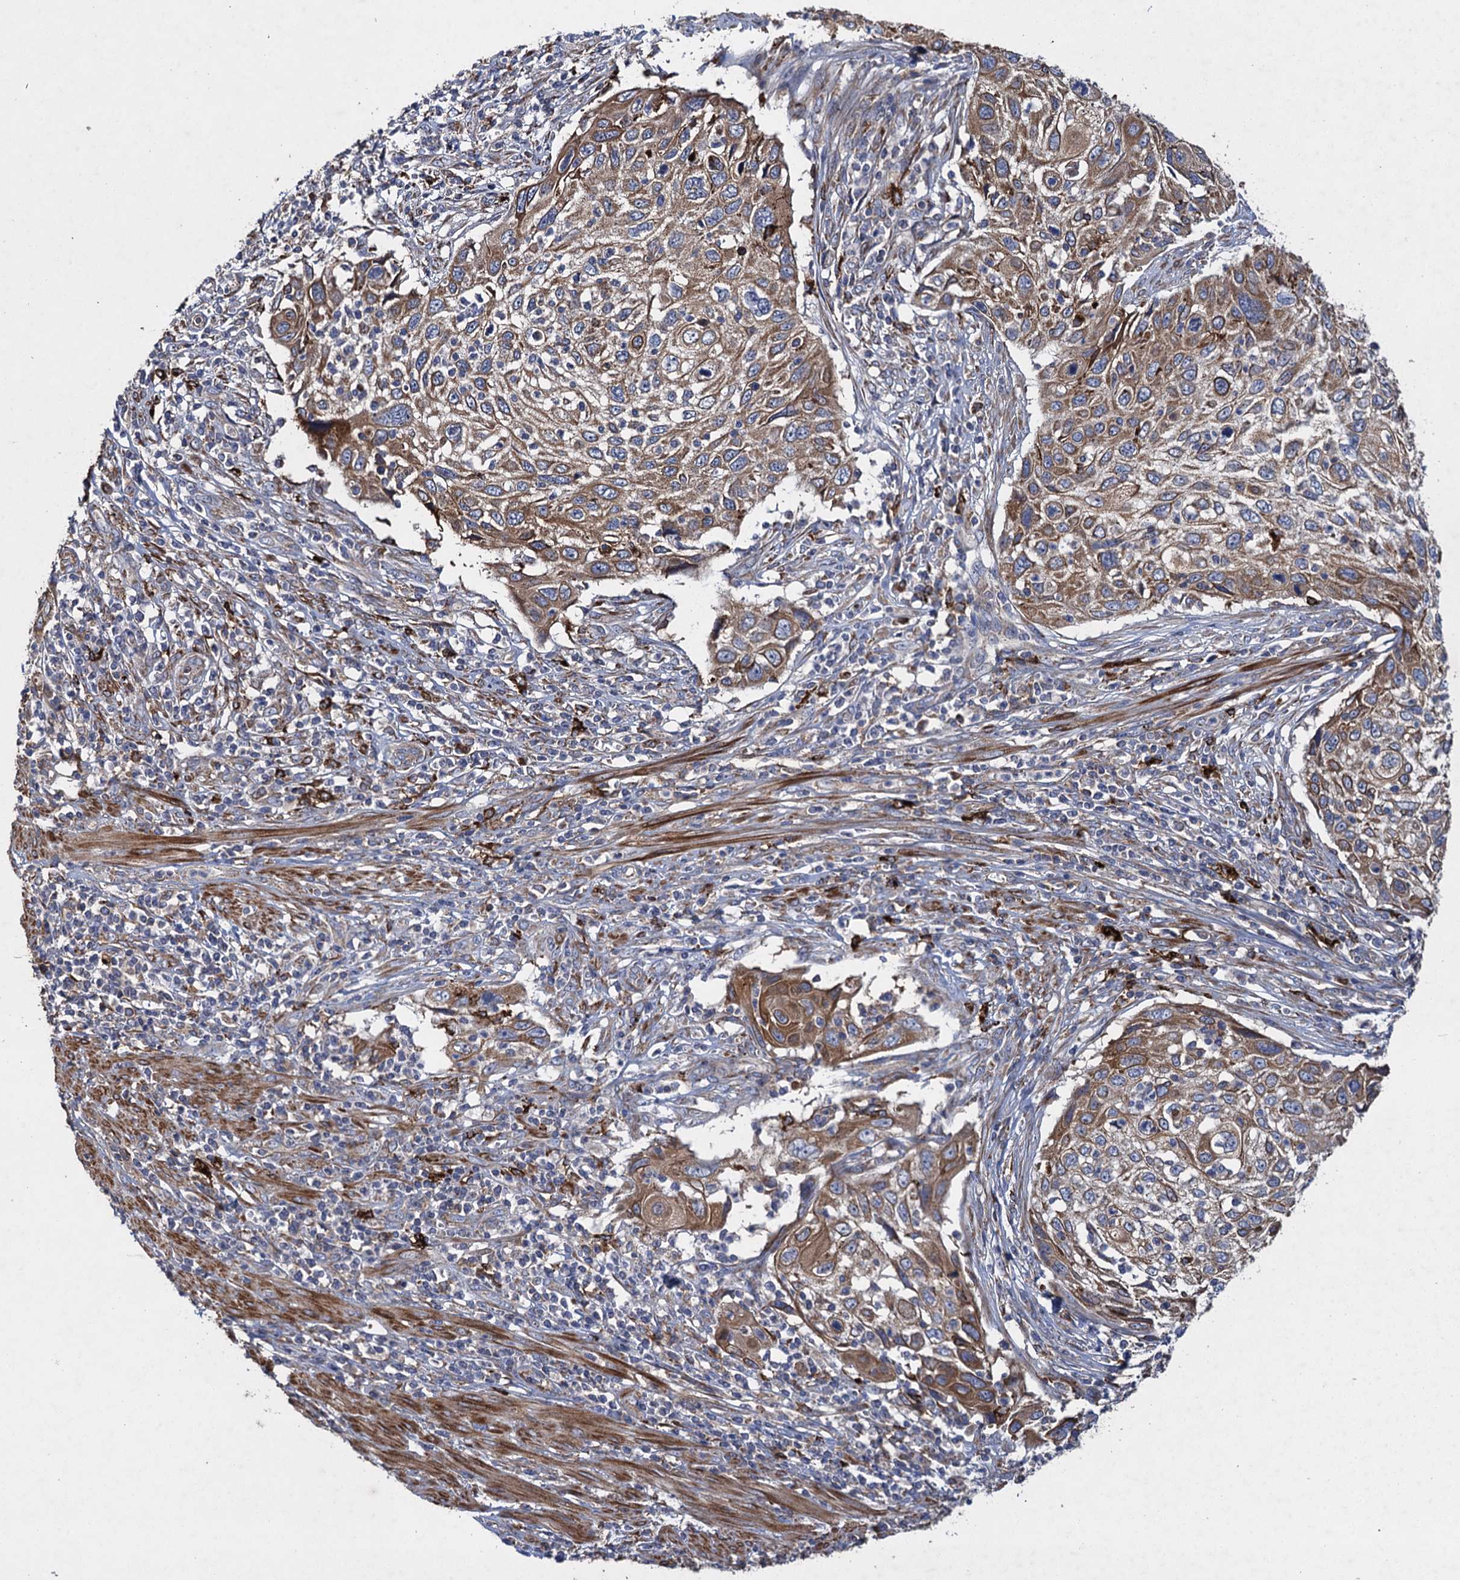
{"staining": {"intensity": "moderate", "quantity": ">75%", "location": "cytoplasmic/membranous"}, "tissue": "cervical cancer", "cell_type": "Tumor cells", "image_type": "cancer", "snomed": [{"axis": "morphology", "description": "Squamous cell carcinoma, NOS"}, {"axis": "topography", "description": "Cervix"}], "caption": "This photomicrograph shows squamous cell carcinoma (cervical) stained with immunohistochemistry (IHC) to label a protein in brown. The cytoplasmic/membranous of tumor cells show moderate positivity for the protein. Nuclei are counter-stained blue.", "gene": "TXNDC11", "patient": {"sex": "female", "age": 70}}